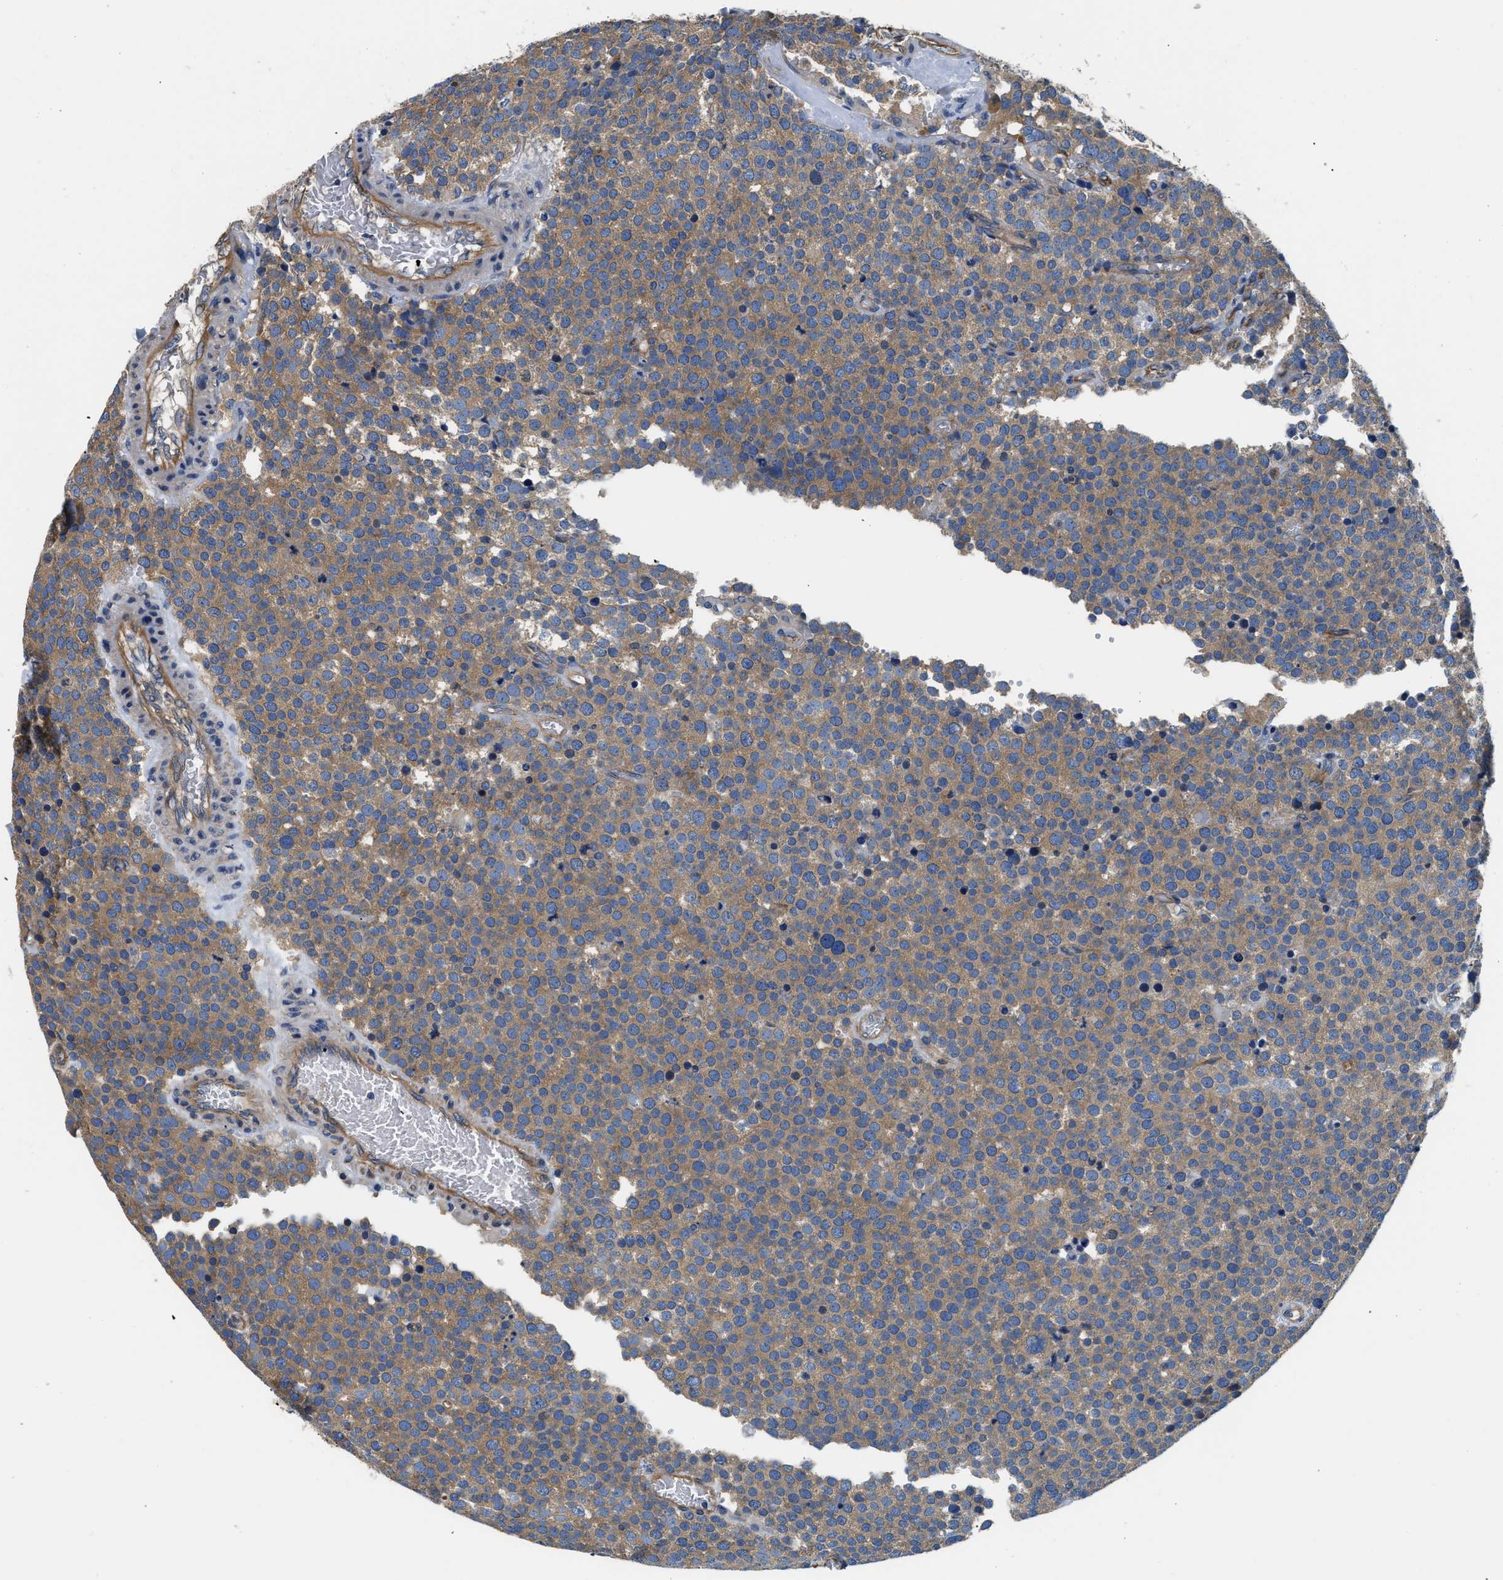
{"staining": {"intensity": "moderate", "quantity": ">75%", "location": "cytoplasmic/membranous"}, "tissue": "testis cancer", "cell_type": "Tumor cells", "image_type": "cancer", "snomed": [{"axis": "morphology", "description": "Normal tissue, NOS"}, {"axis": "morphology", "description": "Seminoma, NOS"}, {"axis": "topography", "description": "Testis"}], "caption": "Human testis cancer stained with a brown dye shows moderate cytoplasmic/membranous positive expression in about >75% of tumor cells.", "gene": "CSDE1", "patient": {"sex": "male", "age": 71}}